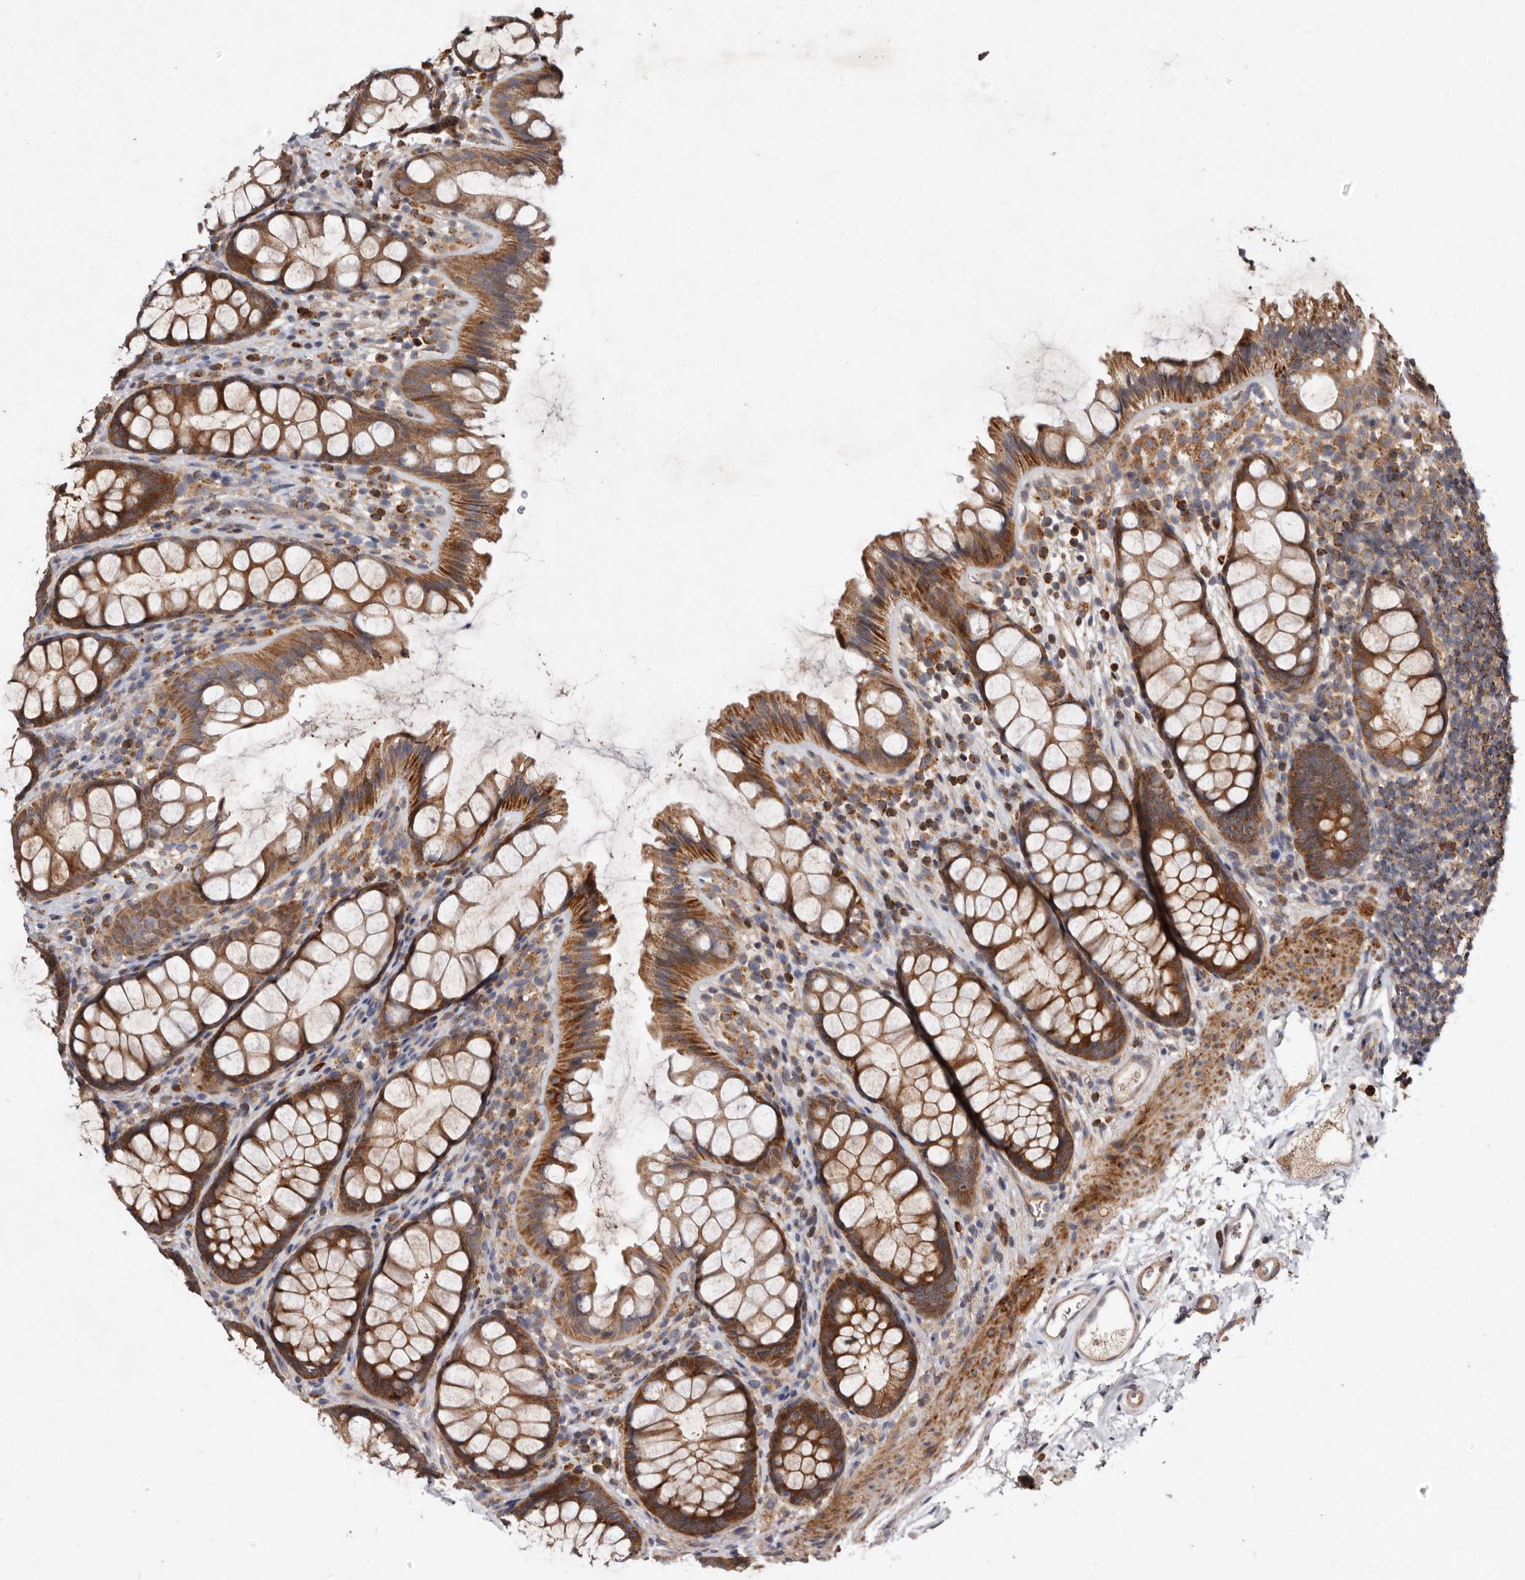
{"staining": {"intensity": "moderate", "quantity": ">75%", "location": "cytoplasmic/membranous"}, "tissue": "rectum", "cell_type": "Glandular cells", "image_type": "normal", "snomed": [{"axis": "morphology", "description": "Normal tissue, NOS"}, {"axis": "topography", "description": "Rectum"}], "caption": "IHC of unremarkable human rectum demonstrates medium levels of moderate cytoplasmic/membranous staining in about >75% of glandular cells.", "gene": "GOT1L1", "patient": {"sex": "female", "age": 65}}